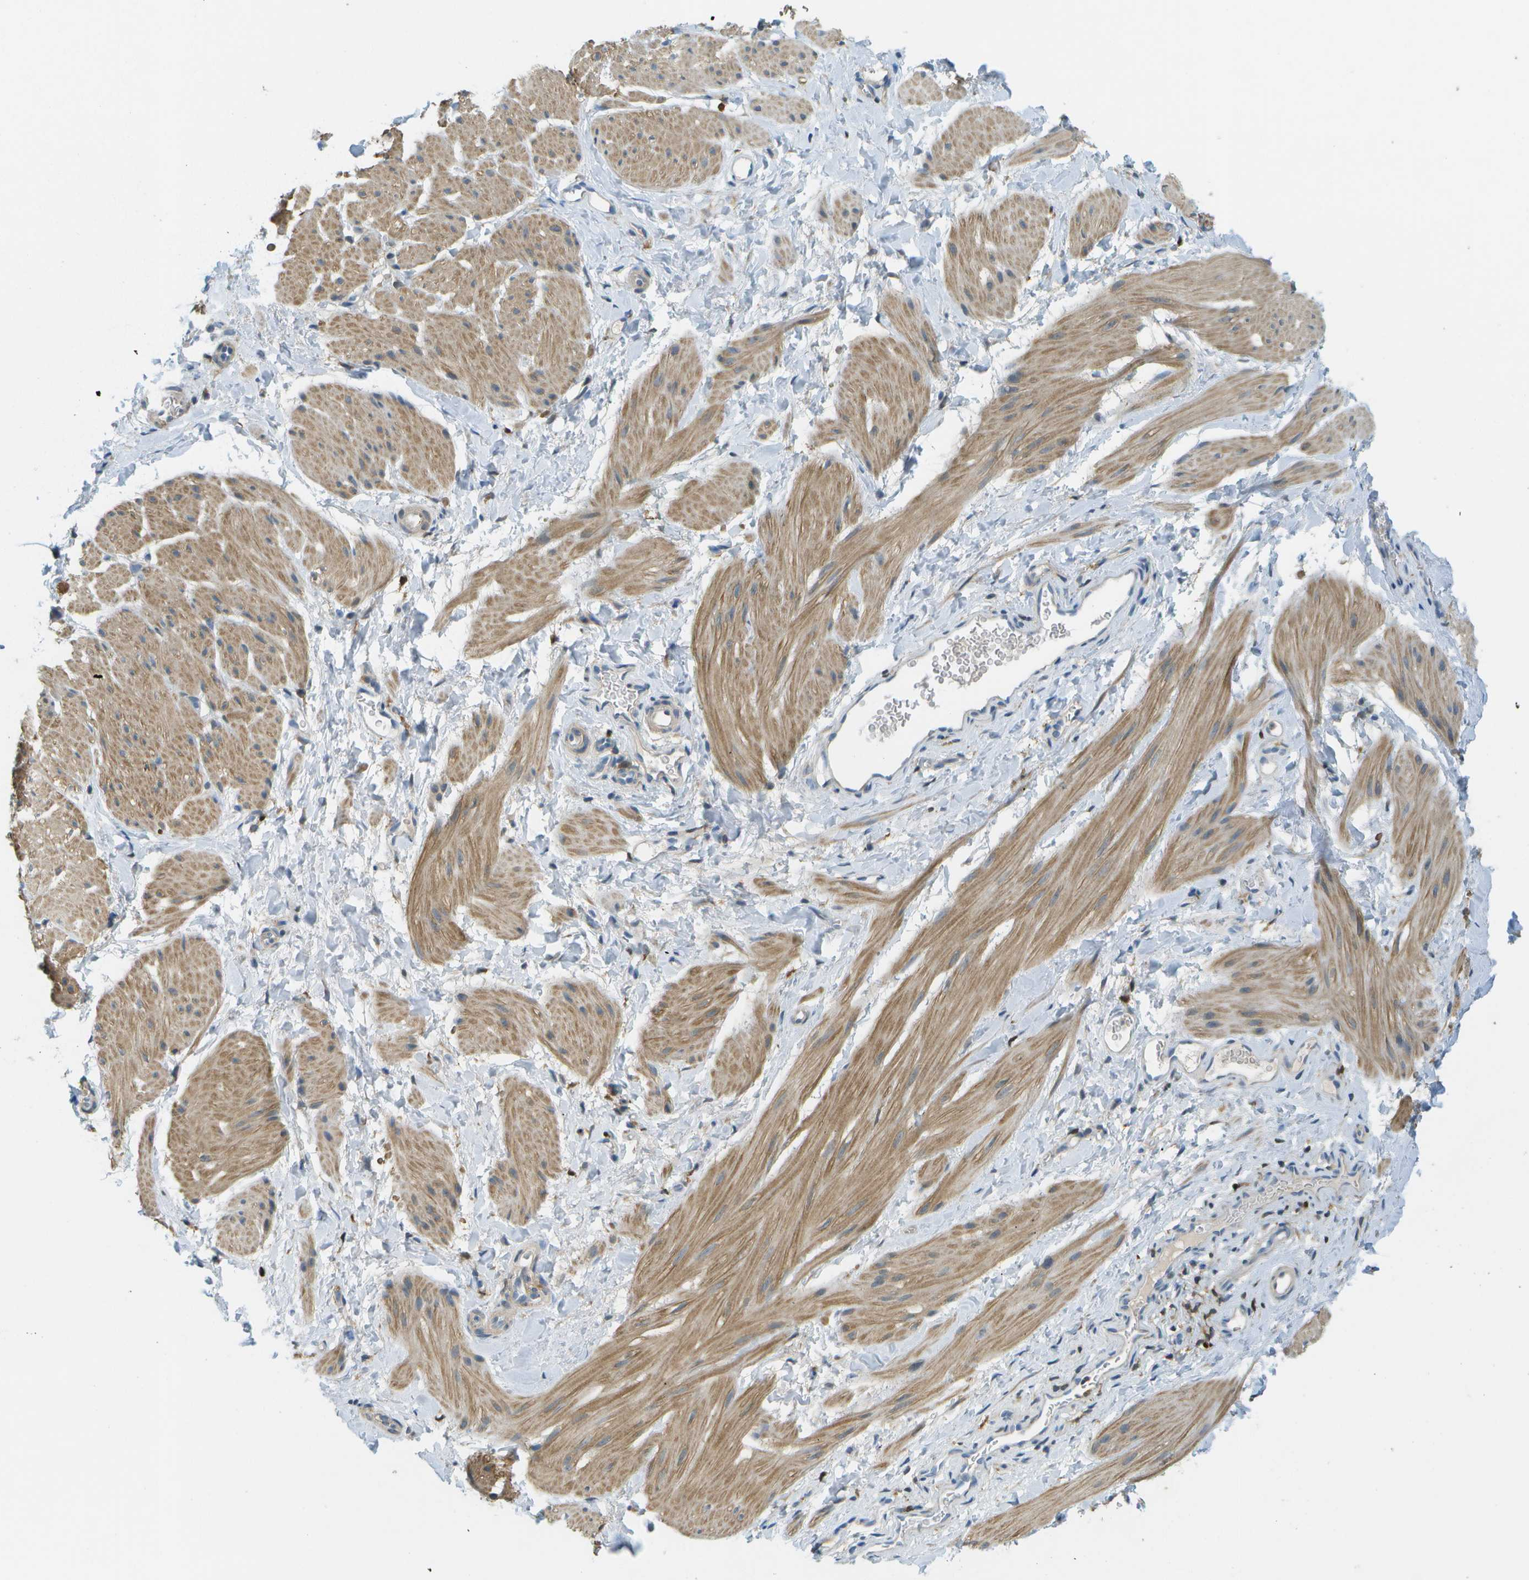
{"staining": {"intensity": "moderate", "quantity": ">75%", "location": "cytoplasmic/membranous"}, "tissue": "smooth muscle", "cell_type": "Smooth muscle cells", "image_type": "normal", "snomed": [{"axis": "morphology", "description": "Normal tissue, NOS"}, {"axis": "topography", "description": "Smooth muscle"}], "caption": "Immunohistochemistry (IHC) of normal smooth muscle demonstrates medium levels of moderate cytoplasmic/membranous expression in about >75% of smooth muscle cells. (DAB (3,3'-diaminobenzidine) IHC, brown staining for protein, blue staining for nuclei).", "gene": "CDH23", "patient": {"sex": "male", "age": 16}}